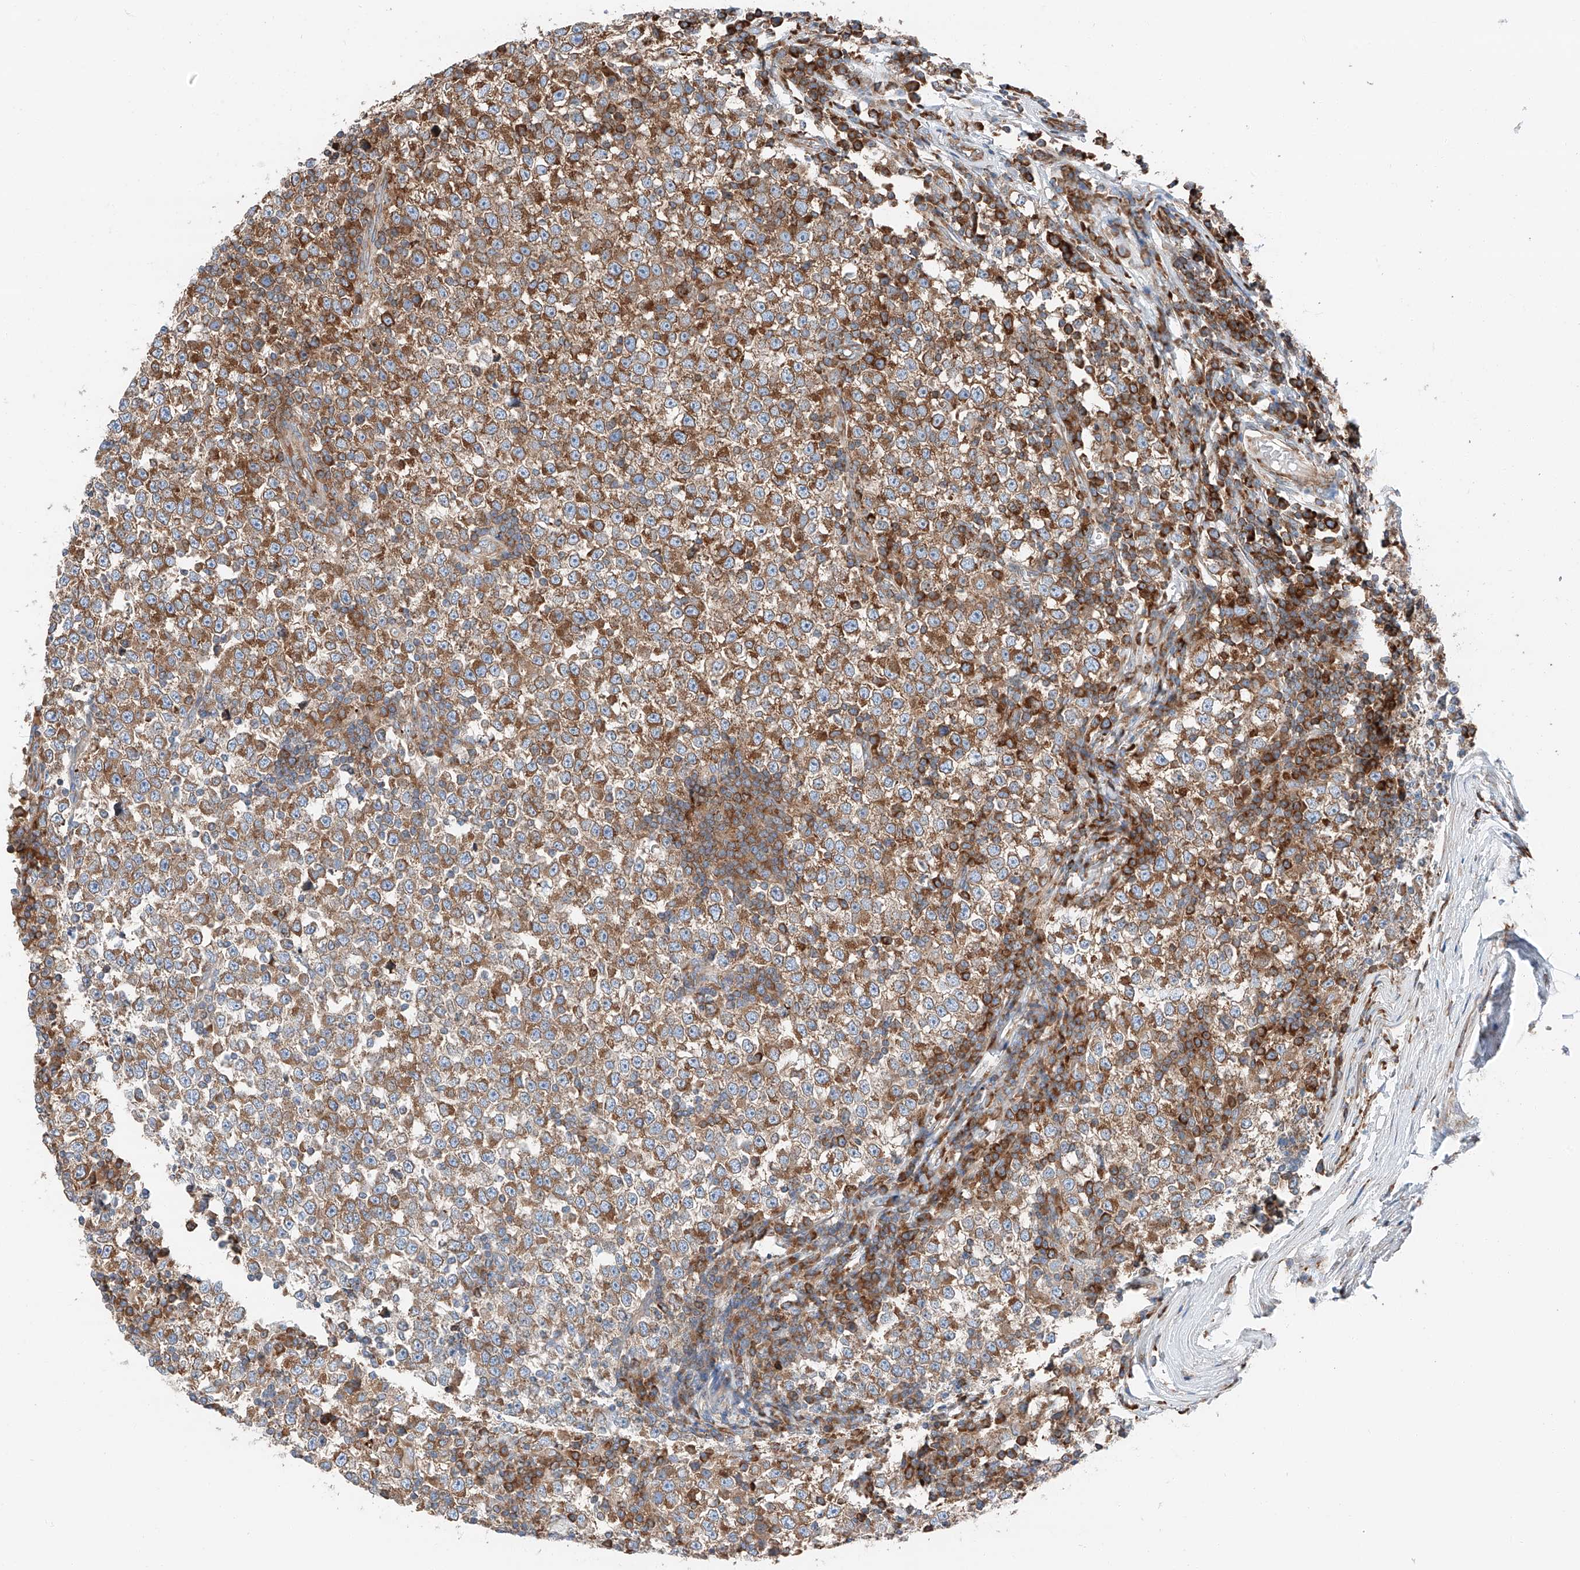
{"staining": {"intensity": "moderate", "quantity": "25%-75%", "location": "cytoplasmic/membranous"}, "tissue": "testis cancer", "cell_type": "Tumor cells", "image_type": "cancer", "snomed": [{"axis": "morphology", "description": "Seminoma, NOS"}, {"axis": "topography", "description": "Testis"}], "caption": "Immunohistochemistry micrograph of human seminoma (testis) stained for a protein (brown), which demonstrates medium levels of moderate cytoplasmic/membranous expression in approximately 25%-75% of tumor cells.", "gene": "ZC3H15", "patient": {"sex": "male", "age": 65}}